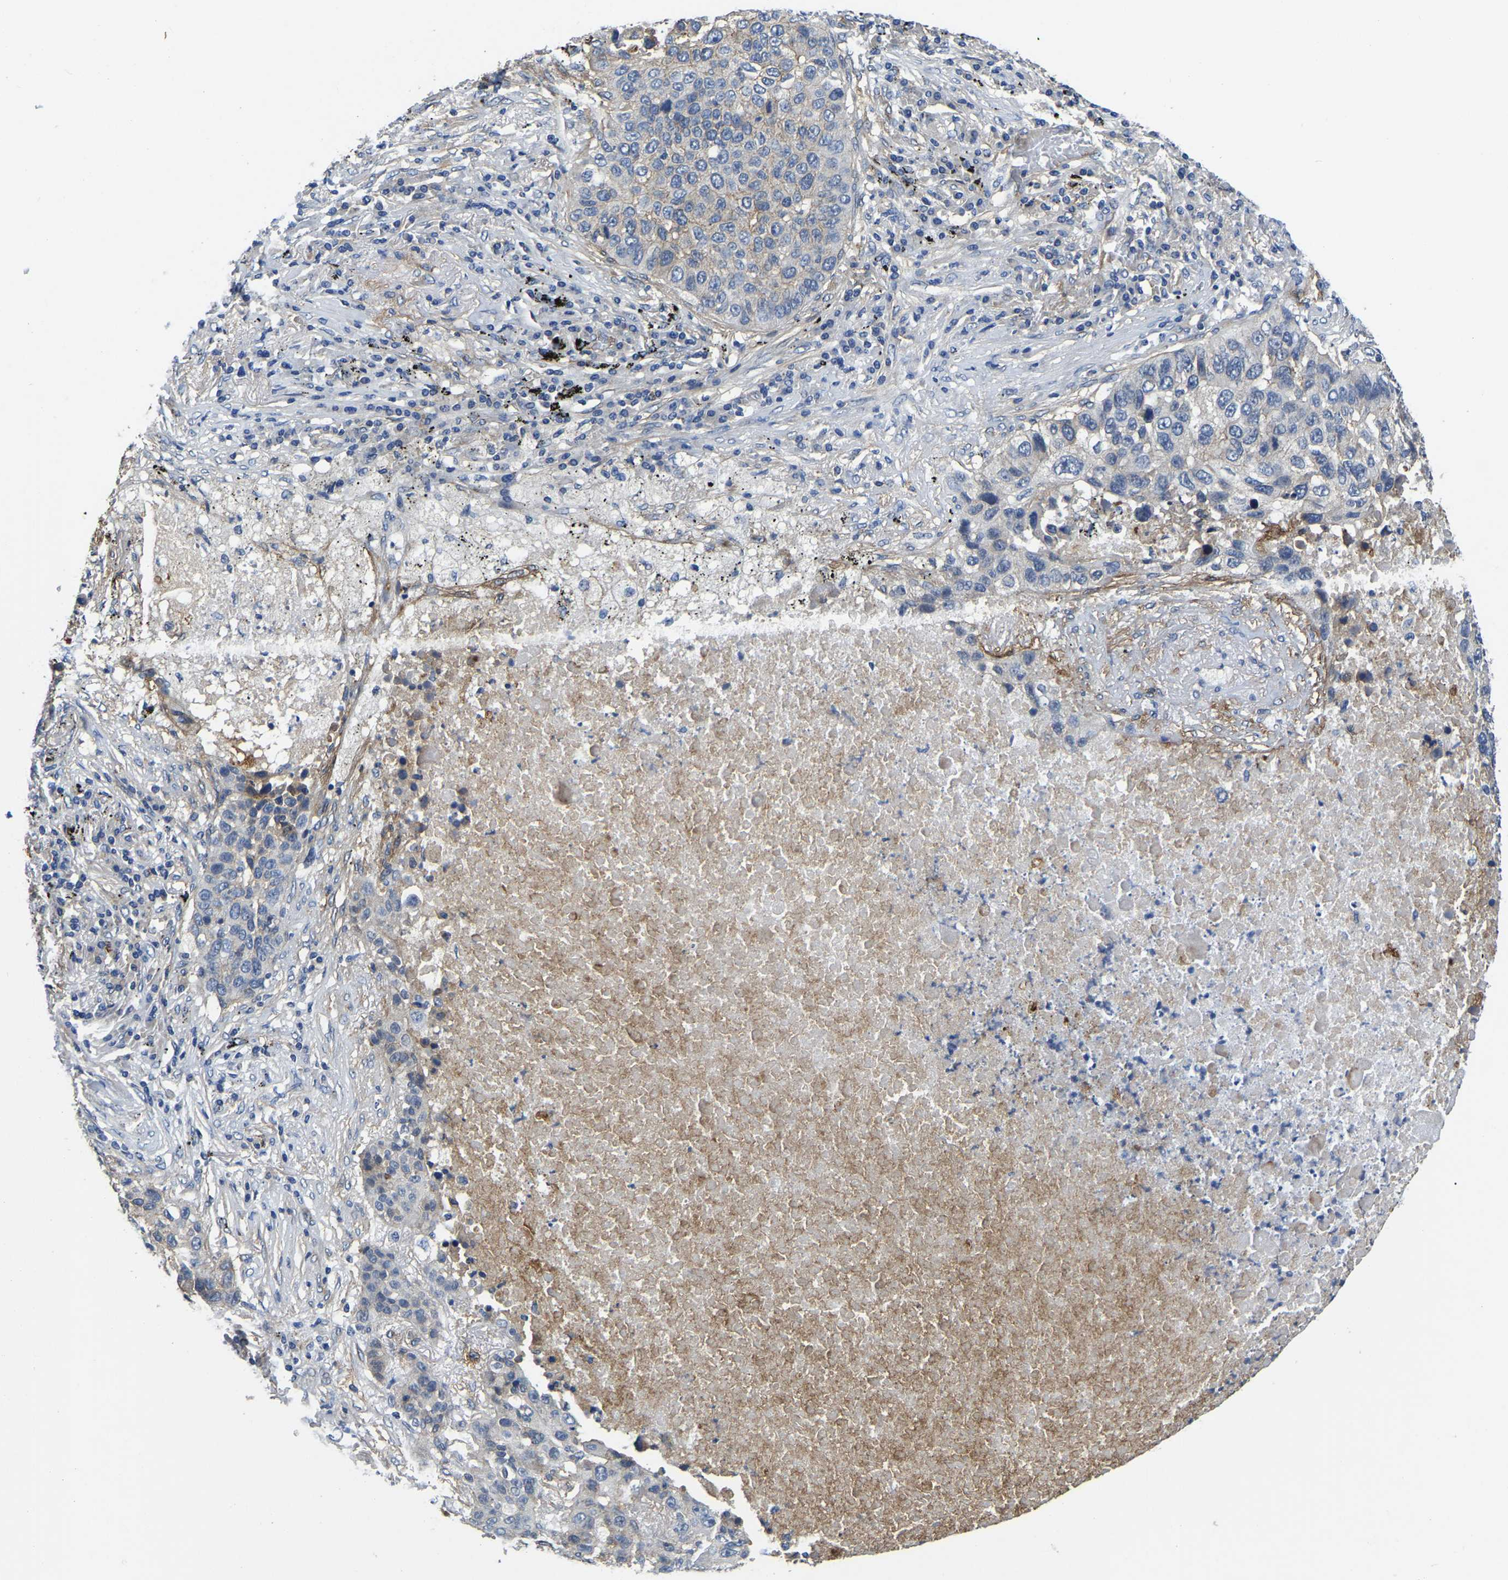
{"staining": {"intensity": "negative", "quantity": "none", "location": "none"}, "tissue": "lung cancer", "cell_type": "Tumor cells", "image_type": "cancer", "snomed": [{"axis": "morphology", "description": "Squamous cell carcinoma, NOS"}, {"axis": "topography", "description": "Lung"}], "caption": "A histopathology image of human lung cancer (squamous cell carcinoma) is negative for staining in tumor cells.", "gene": "ITGA2", "patient": {"sex": "male", "age": 57}}